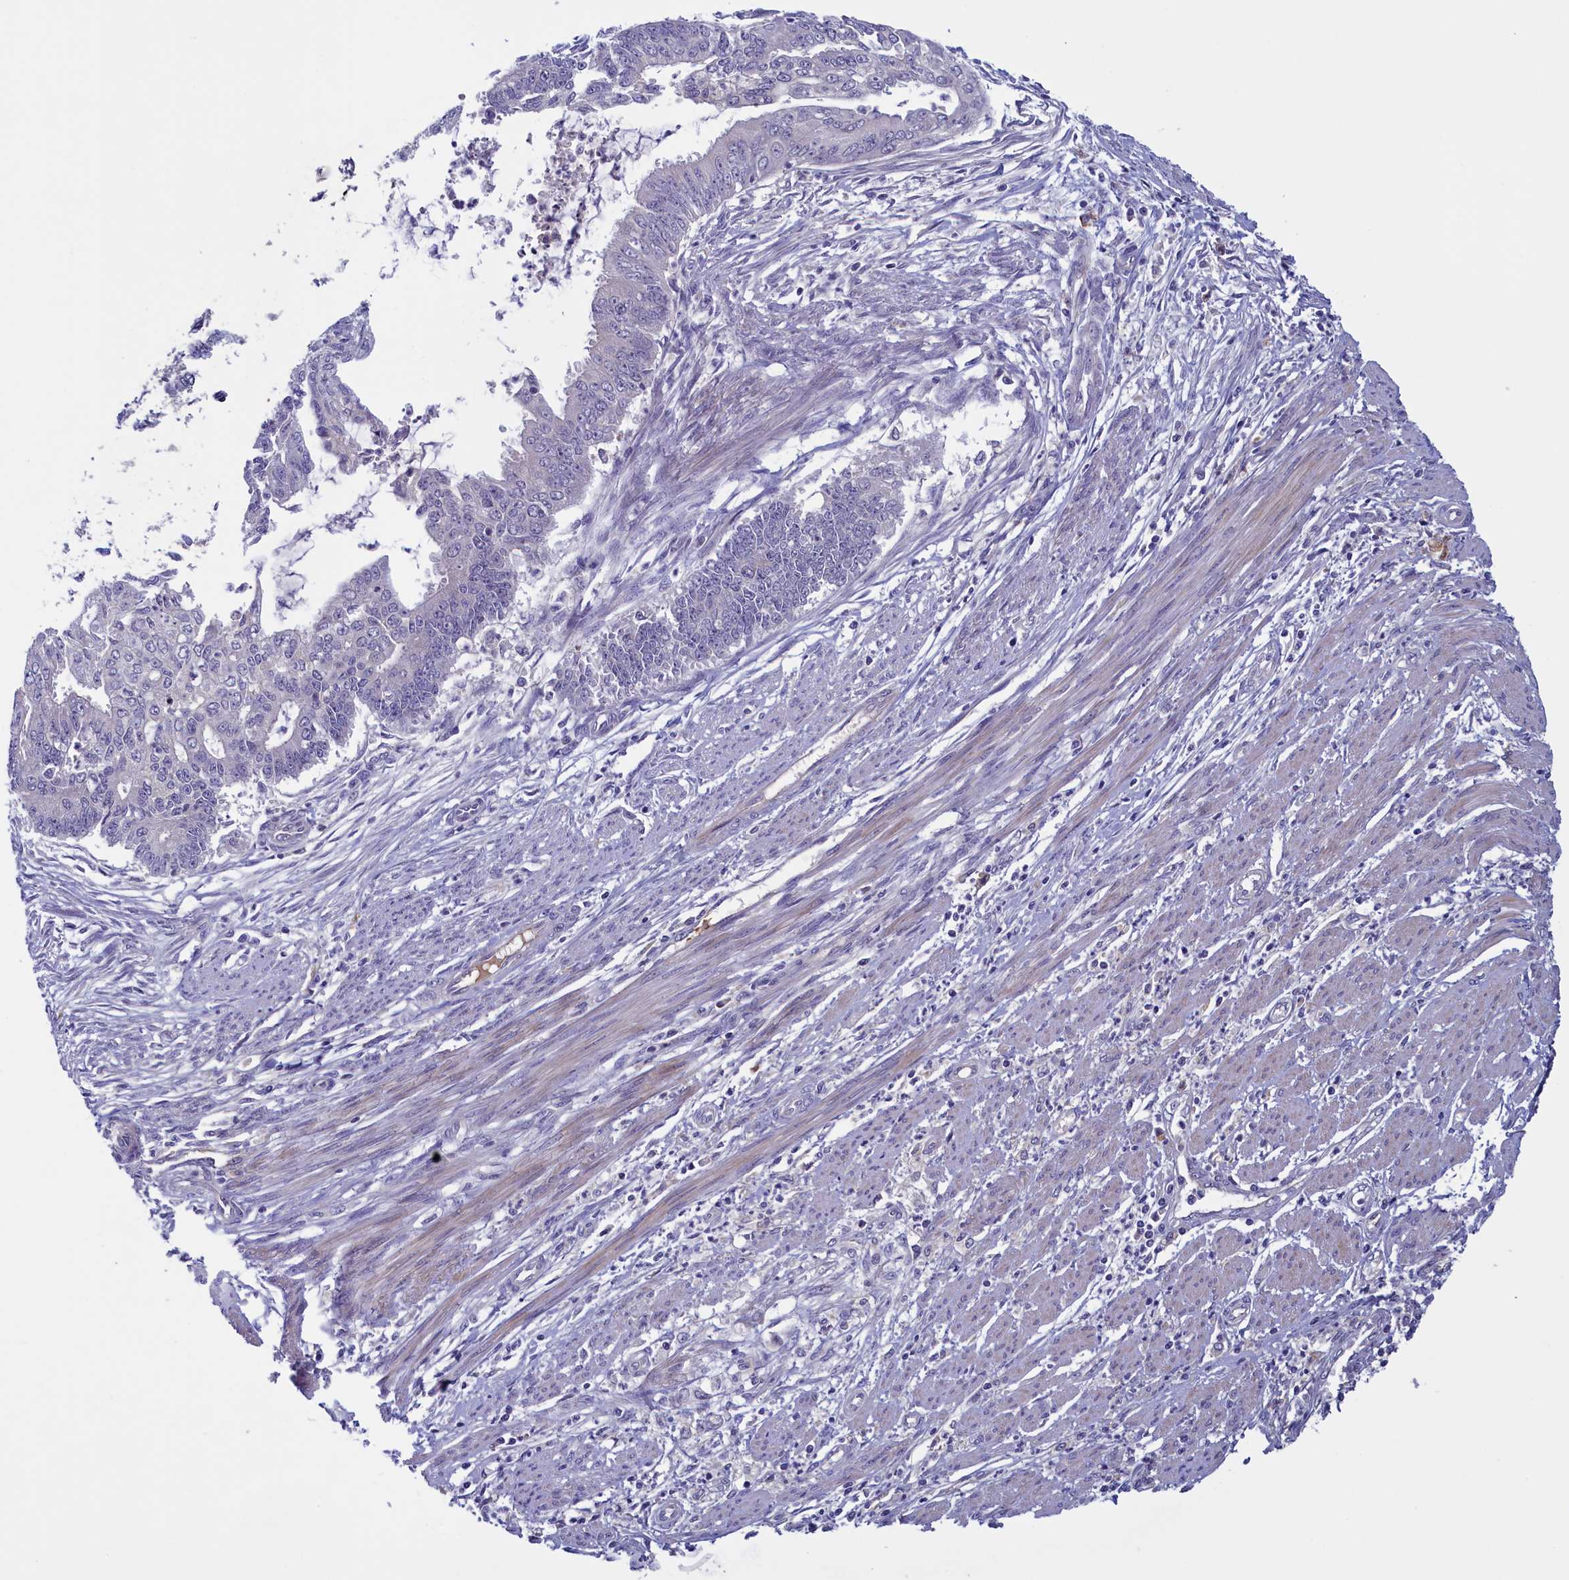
{"staining": {"intensity": "negative", "quantity": "none", "location": "none"}, "tissue": "endometrial cancer", "cell_type": "Tumor cells", "image_type": "cancer", "snomed": [{"axis": "morphology", "description": "Adenocarcinoma, NOS"}, {"axis": "topography", "description": "Endometrium"}], "caption": "Micrograph shows no significant protein staining in tumor cells of endometrial cancer.", "gene": "NUBP1", "patient": {"sex": "female", "age": 73}}